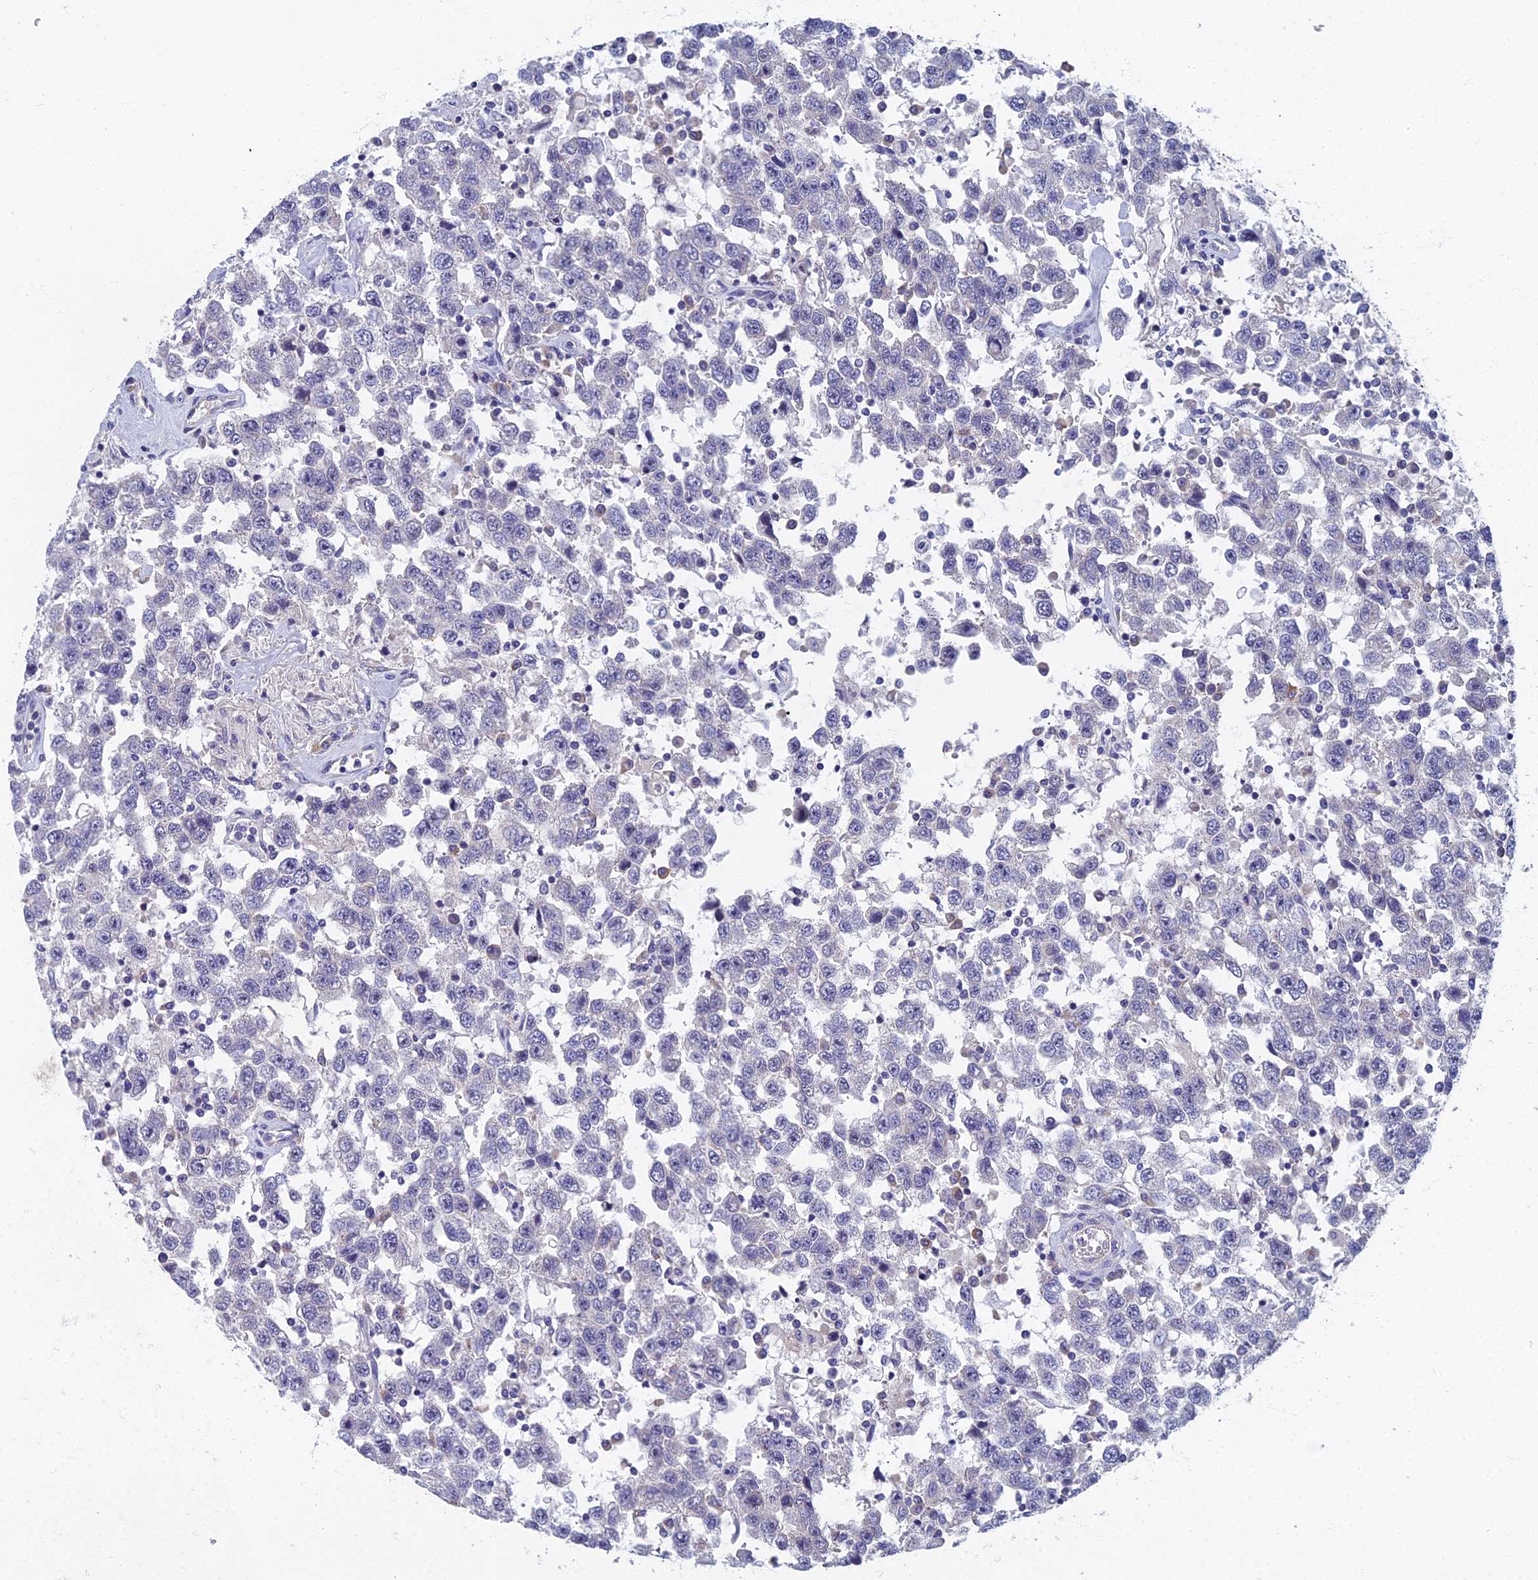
{"staining": {"intensity": "negative", "quantity": "none", "location": "none"}, "tissue": "testis cancer", "cell_type": "Tumor cells", "image_type": "cancer", "snomed": [{"axis": "morphology", "description": "Seminoma, NOS"}, {"axis": "topography", "description": "Testis"}], "caption": "Tumor cells show no significant expression in seminoma (testis).", "gene": "SPIN4", "patient": {"sex": "male", "age": 41}}